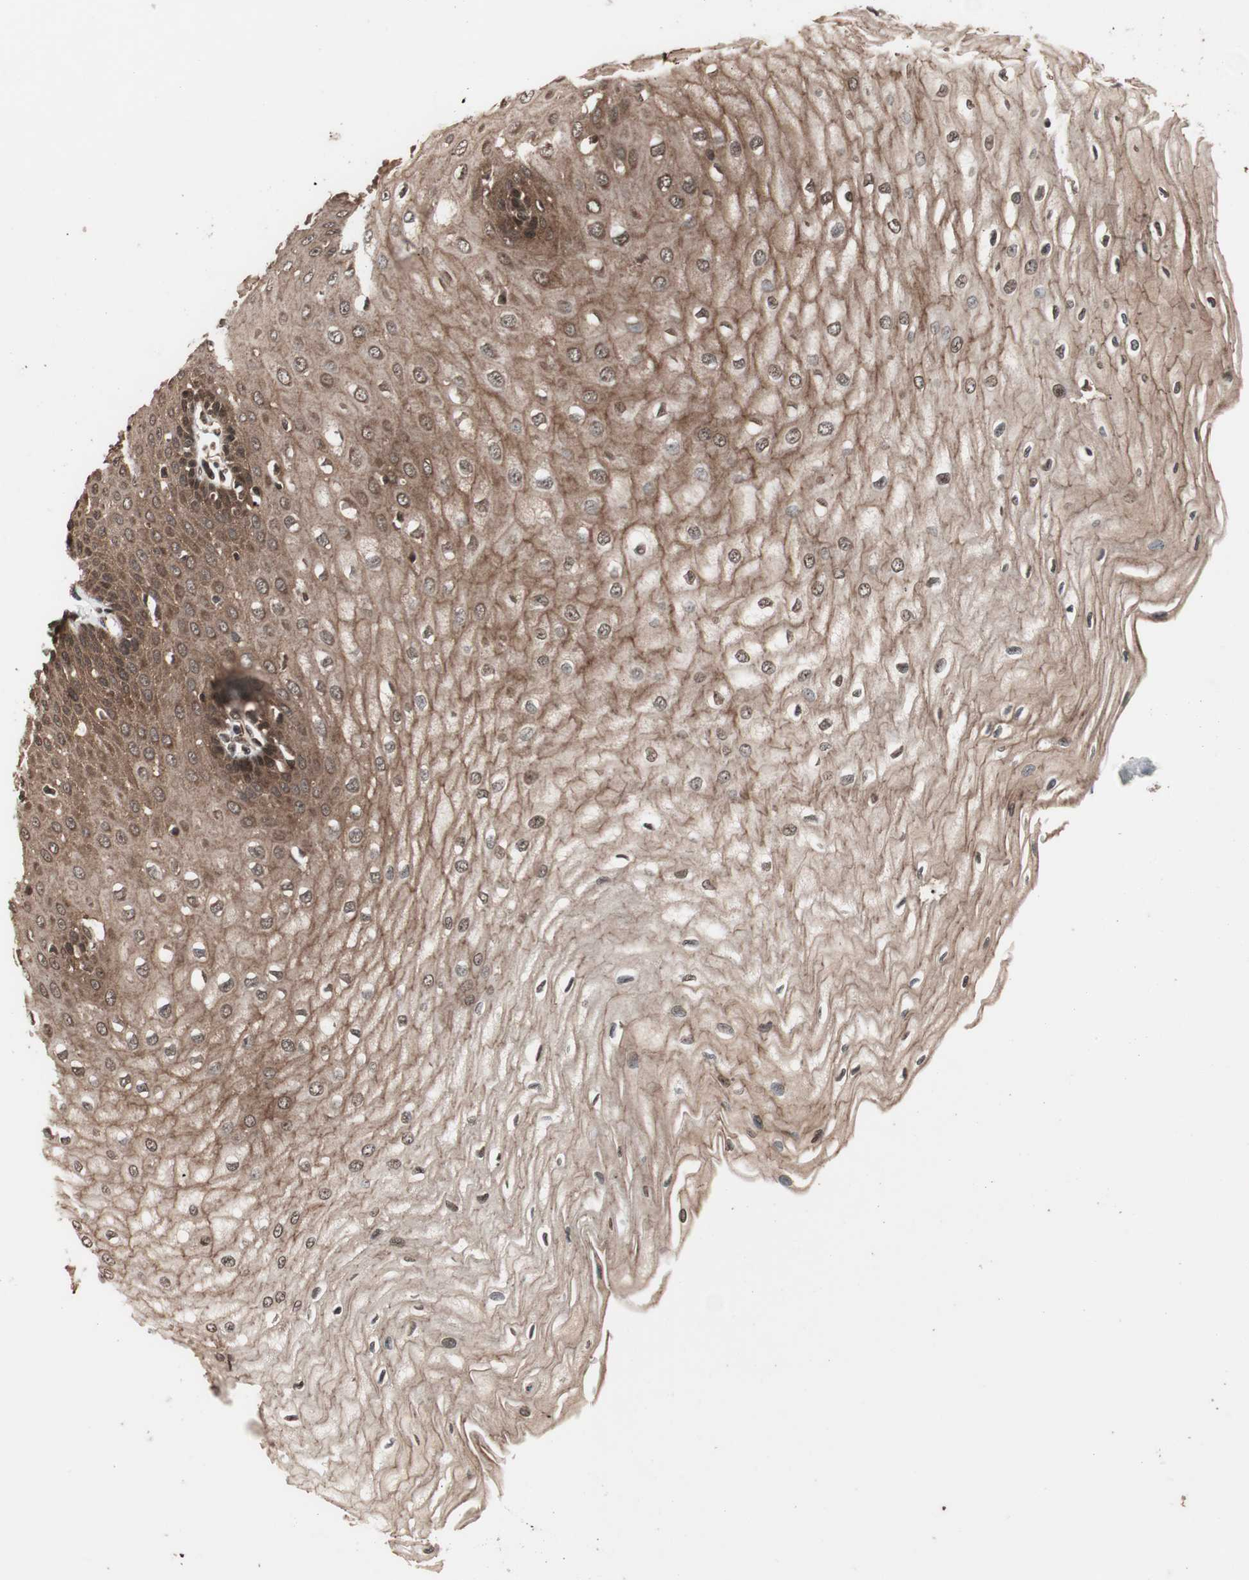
{"staining": {"intensity": "strong", "quantity": ">75%", "location": "cytoplasmic/membranous"}, "tissue": "esophagus", "cell_type": "Squamous epithelial cells", "image_type": "normal", "snomed": [{"axis": "morphology", "description": "Normal tissue, NOS"}, {"axis": "morphology", "description": "Squamous cell carcinoma, NOS"}, {"axis": "topography", "description": "Esophagus"}], "caption": "DAB immunohistochemical staining of normal esophagus shows strong cytoplasmic/membranous protein expression in about >75% of squamous epithelial cells.", "gene": "ZFC3H1", "patient": {"sex": "male", "age": 65}}